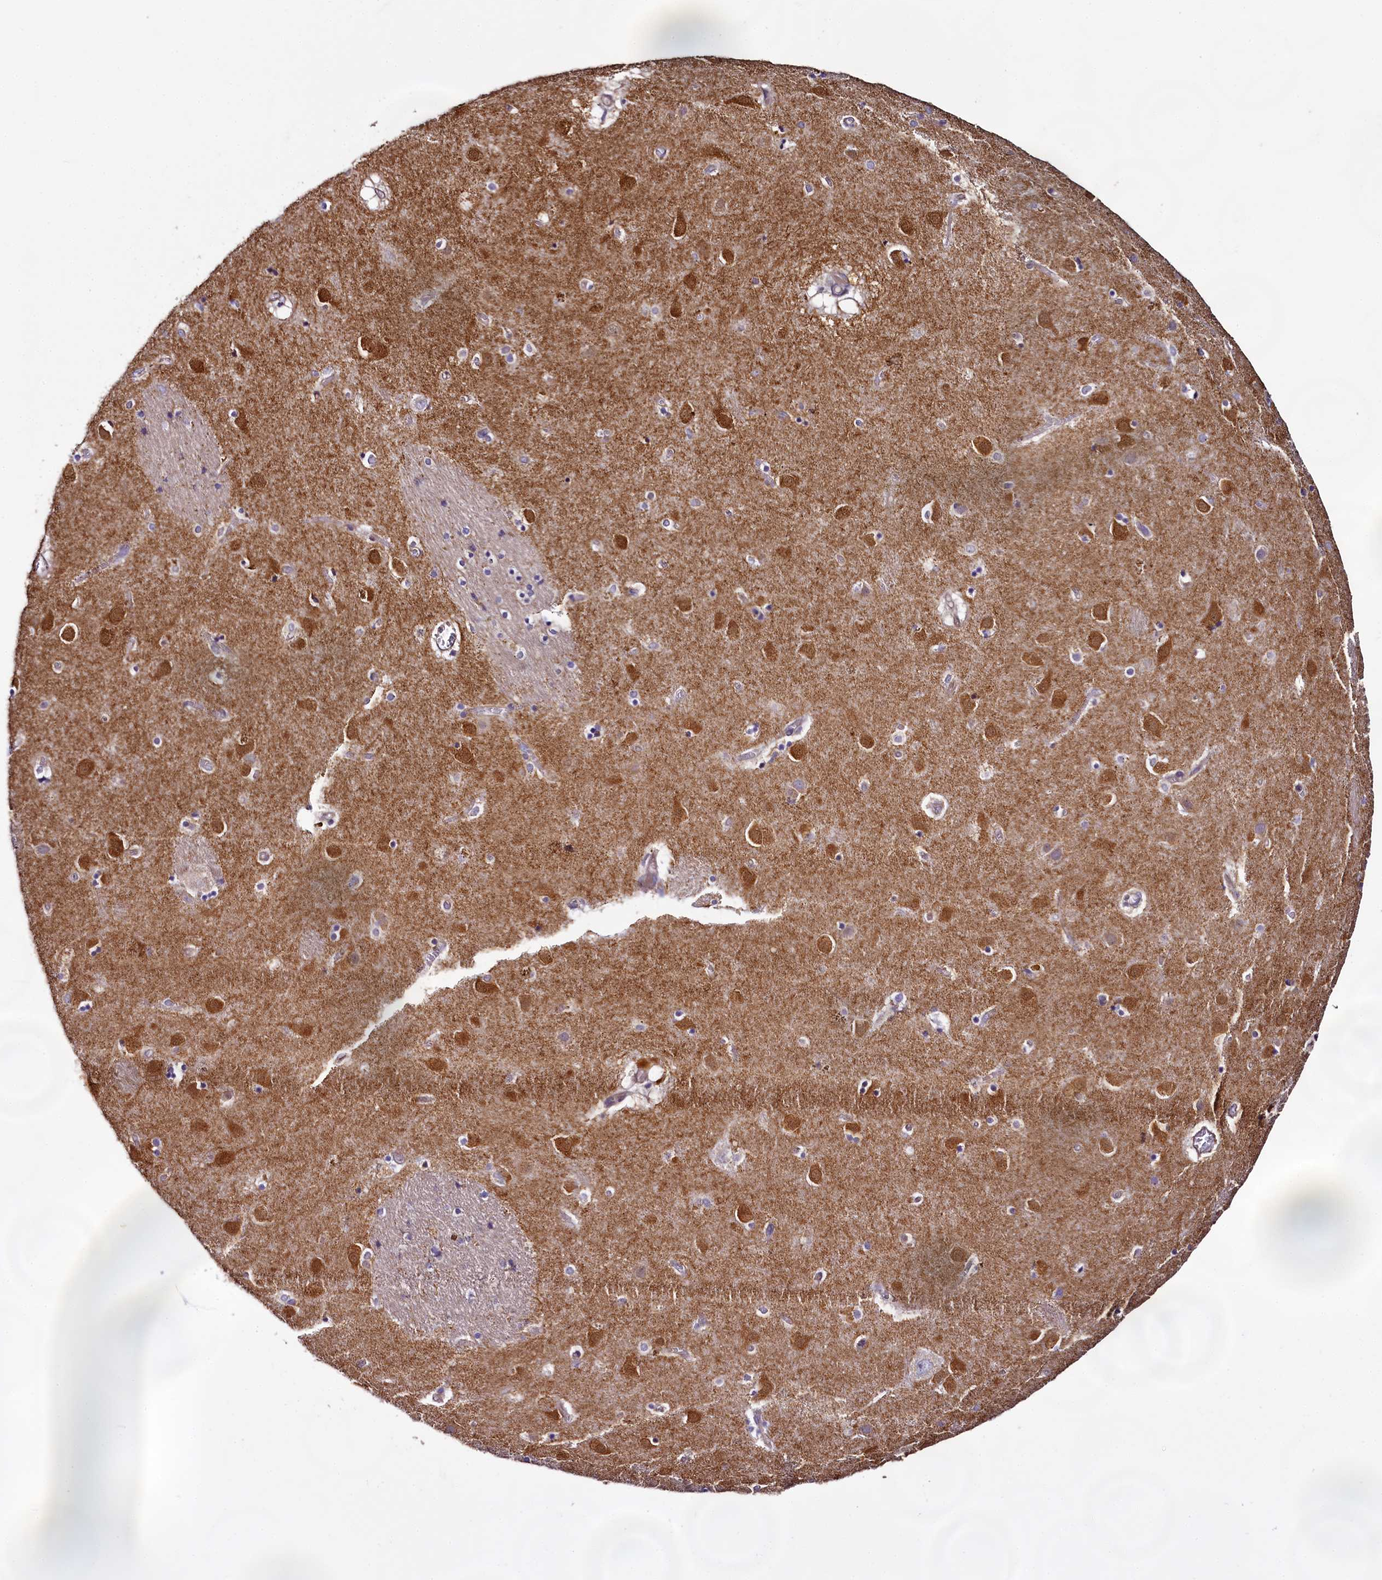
{"staining": {"intensity": "negative", "quantity": "none", "location": "none"}, "tissue": "caudate", "cell_type": "Glial cells", "image_type": "normal", "snomed": [{"axis": "morphology", "description": "Normal tissue, NOS"}, {"axis": "topography", "description": "Lateral ventricle wall"}], "caption": "IHC image of unremarkable human caudate stained for a protein (brown), which displays no positivity in glial cells. The staining was performed using DAB (3,3'-diaminobenzidine) to visualize the protein expression in brown, while the nuclei were stained in blue with hematoxylin (Magnification: 20x).", "gene": "CEP295", "patient": {"sex": "male", "age": 70}}